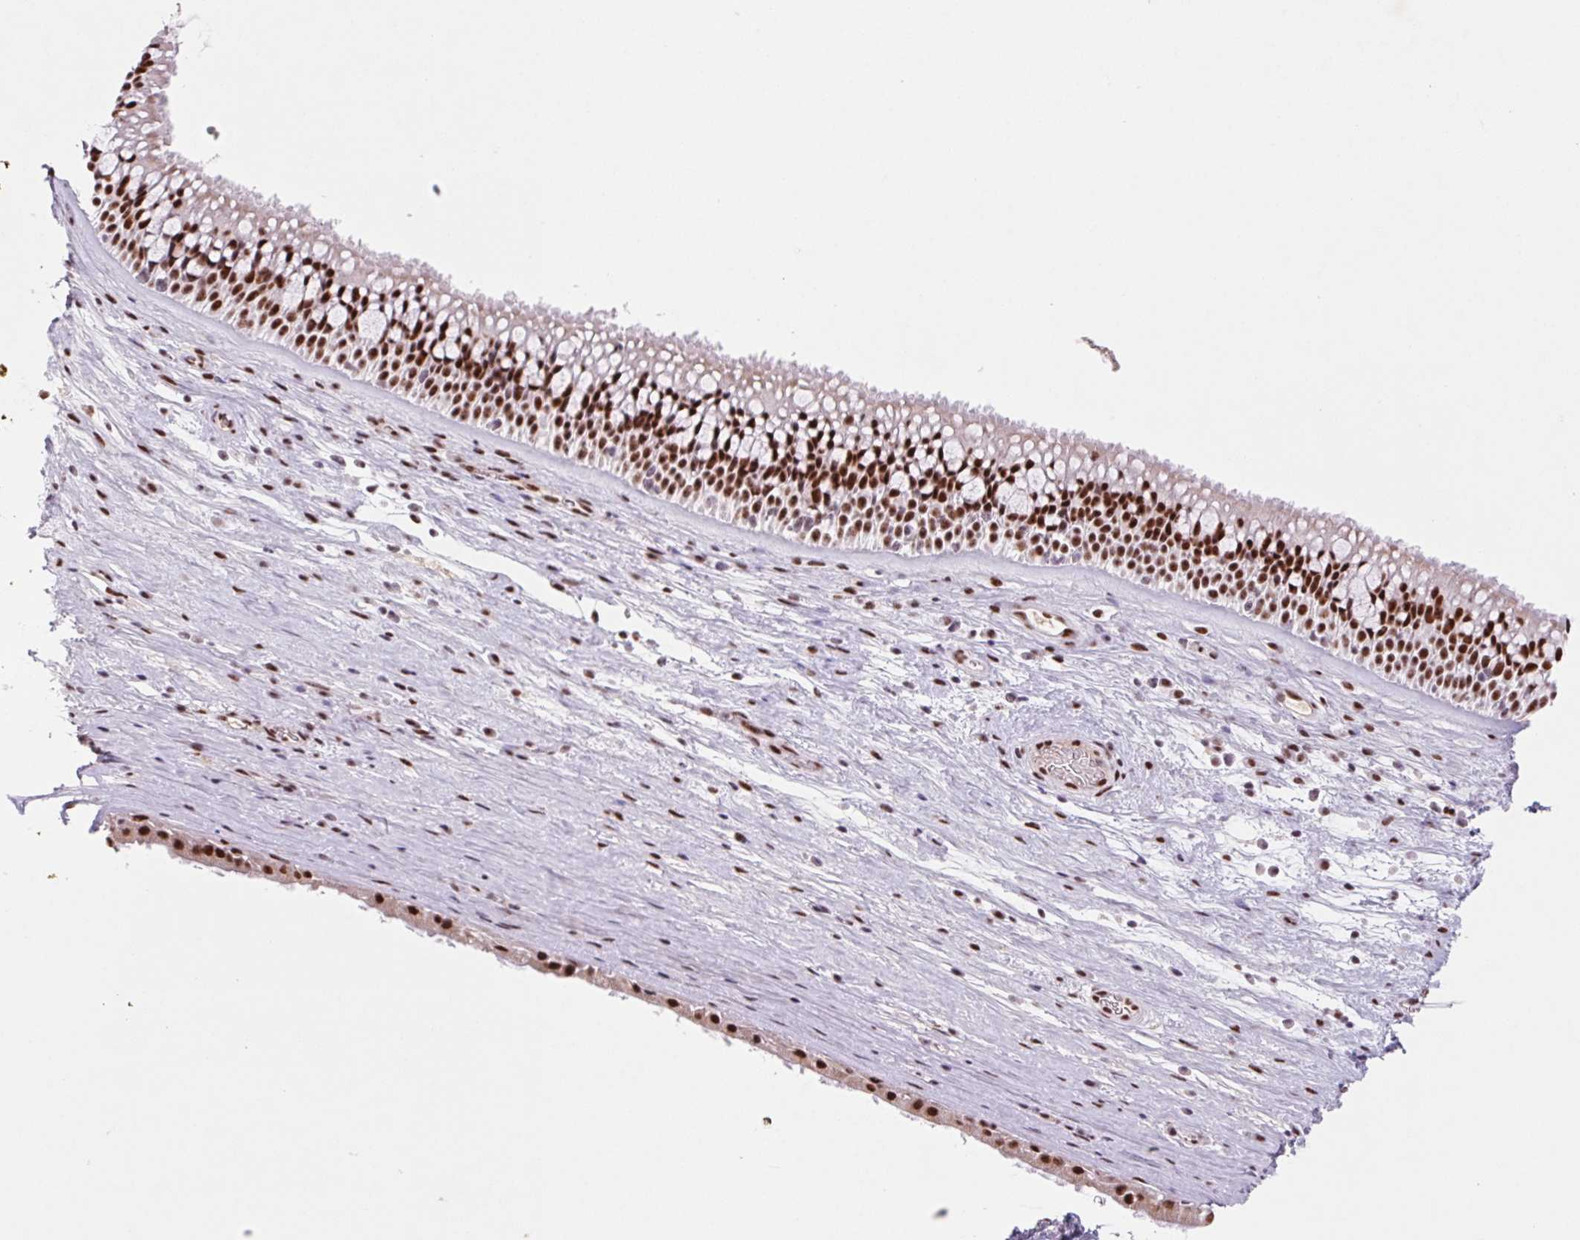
{"staining": {"intensity": "strong", "quantity": ">75%", "location": "nuclear"}, "tissue": "nasopharynx", "cell_type": "Respiratory epithelial cells", "image_type": "normal", "snomed": [{"axis": "morphology", "description": "Normal tissue, NOS"}, {"axis": "topography", "description": "Nasopharynx"}], "caption": "Protein expression analysis of benign nasopharynx demonstrates strong nuclear positivity in about >75% of respiratory epithelial cells.", "gene": "DPPA5", "patient": {"sex": "male", "age": 74}}